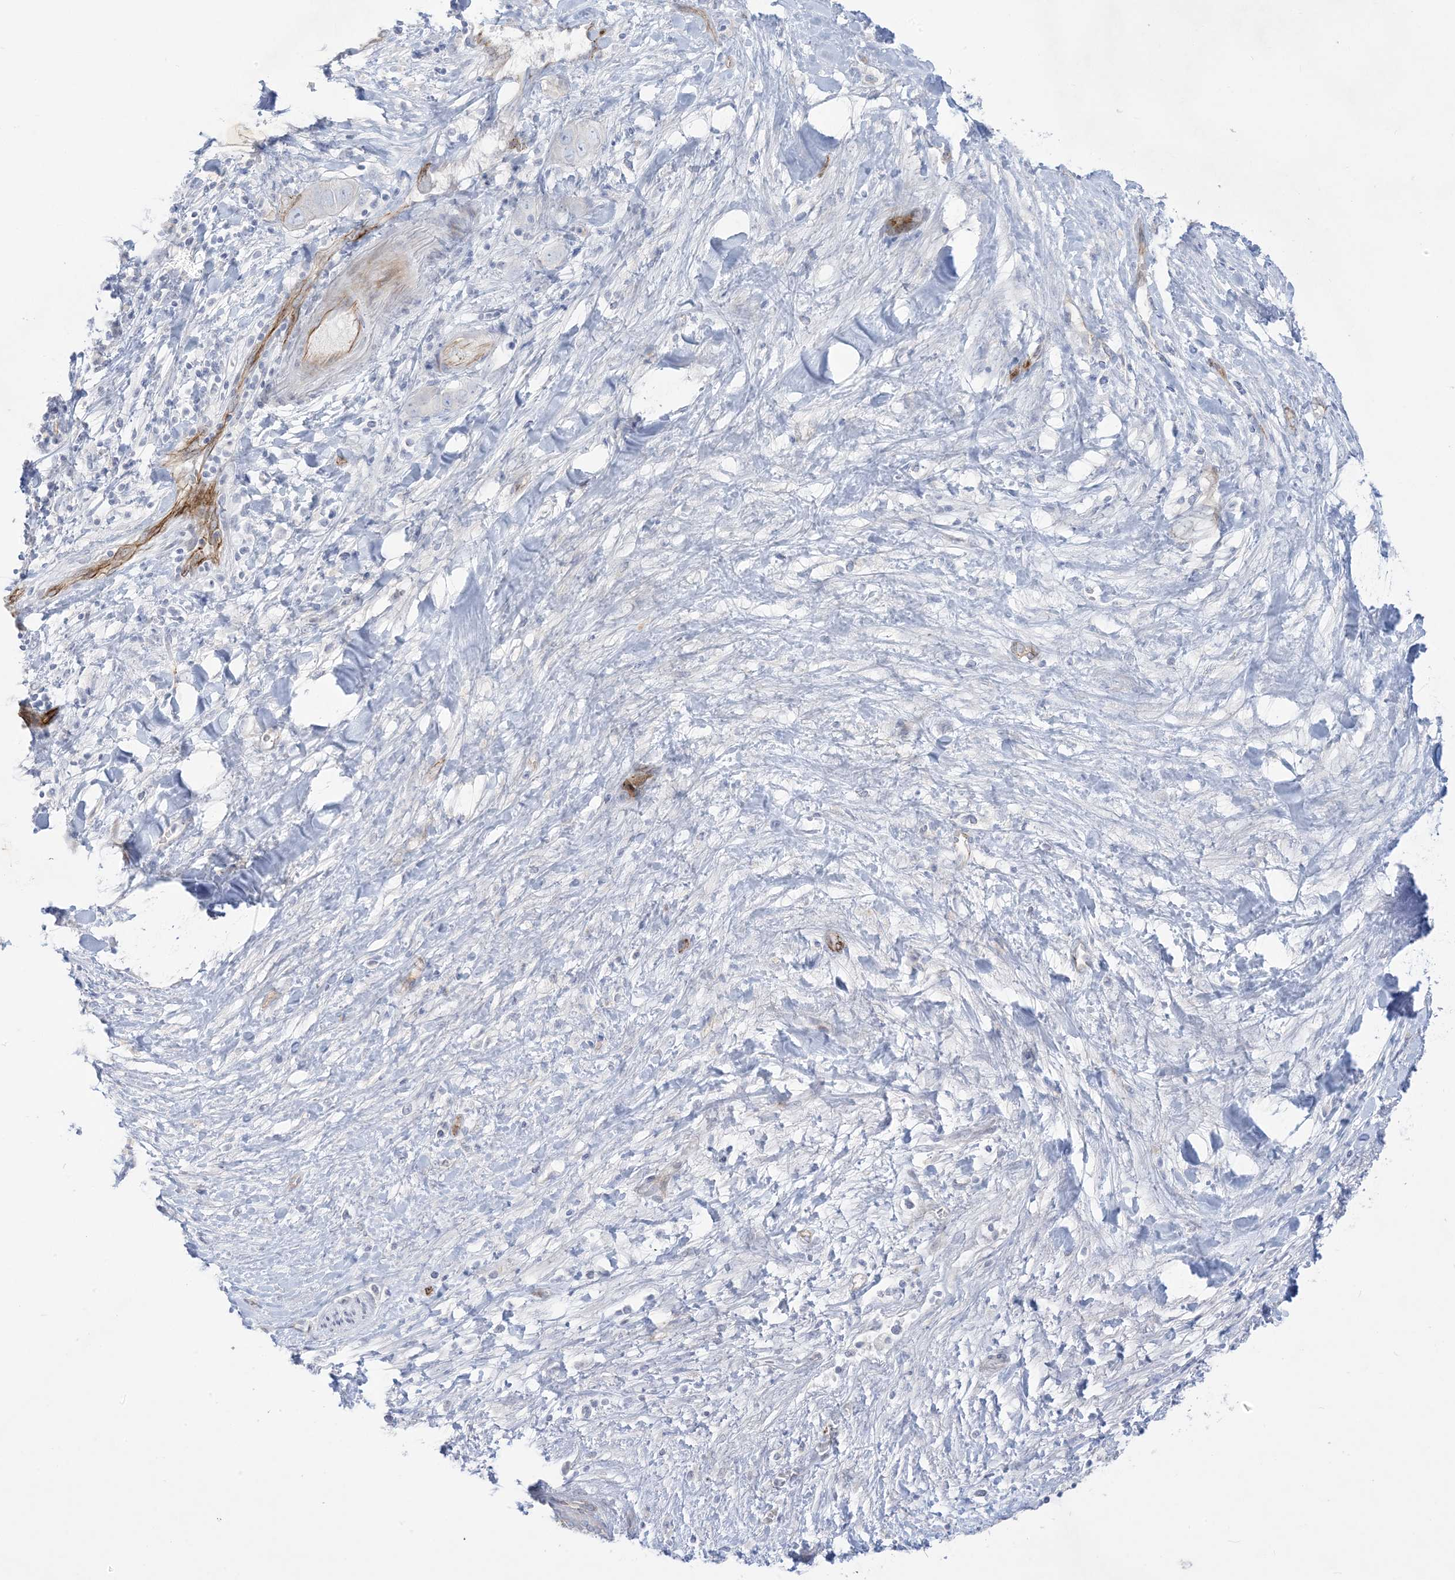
{"staining": {"intensity": "negative", "quantity": "none", "location": "none"}, "tissue": "liver cancer", "cell_type": "Tumor cells", "image_type": "cancer", "snomed": [{"axis": "morphology", "description": "Cholangiocarcinoma"}, {"axis": "topography", "description": "Liver"}], "caption": "IHC of human liver cancer exhibits no expression in tumor cells.", "gene": "B3GNT7", "patient": {"sex": "female", "age": 52}}